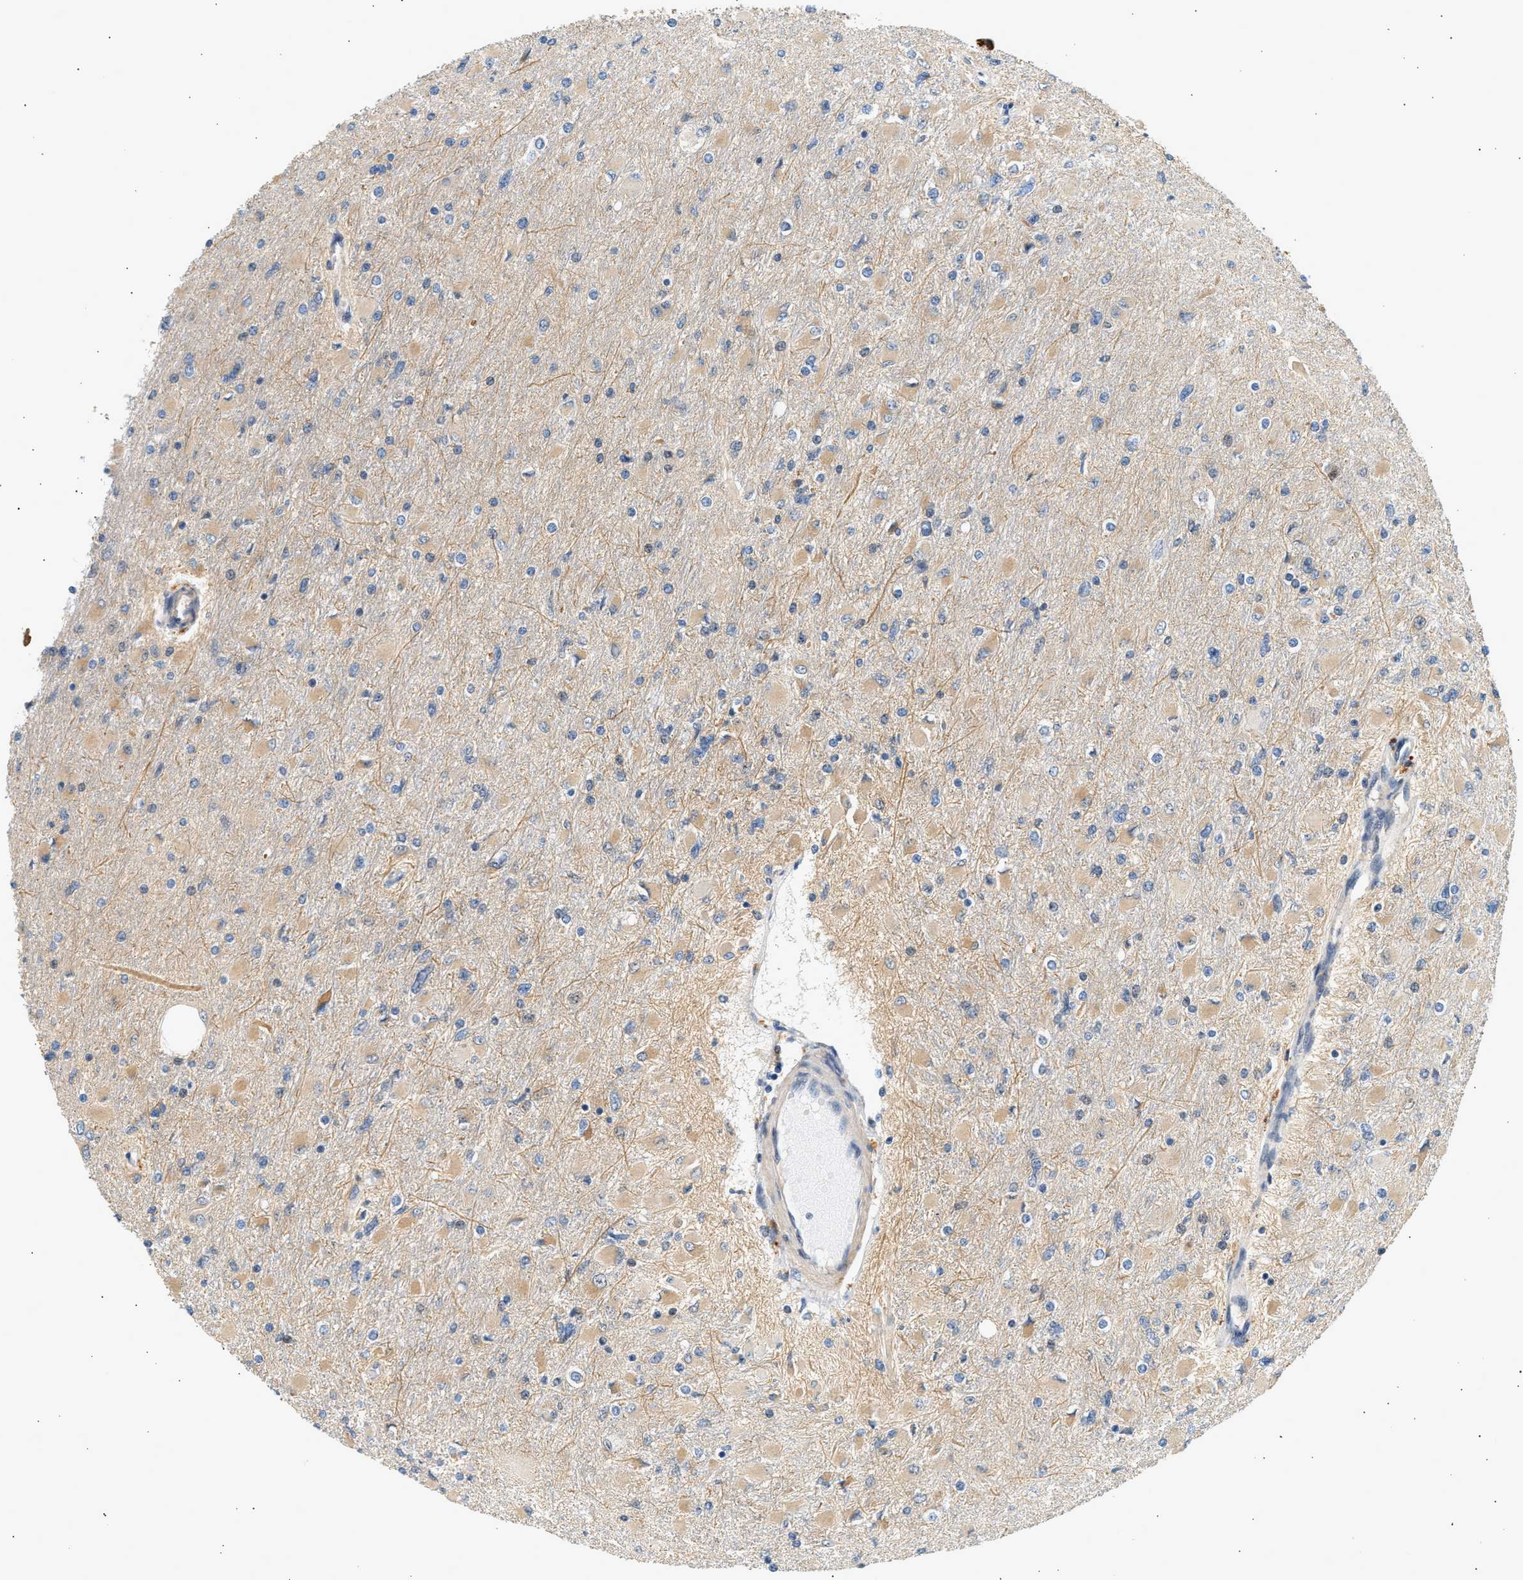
{"staining": {"intensity": "weak", "quantity": "25%-75%", "location": "cytoplasmic/membranous"}, "tissue": "glioma", "cell_type": "Tumor cells", "image_type": "cancer", "snomed": [{"axis": "morphology", "description": "Glioma, malignant, High grade"}, {"axis": "topography", "description": "Cerebral cortex"}], "caption": "A brown stain highlights weak cytoplasmic/membranous positivity of a protein in malignant glioma (high-grade) tumor cells.", "gene": "WDR31", "patient": {"sex": "female", "age": 36}}